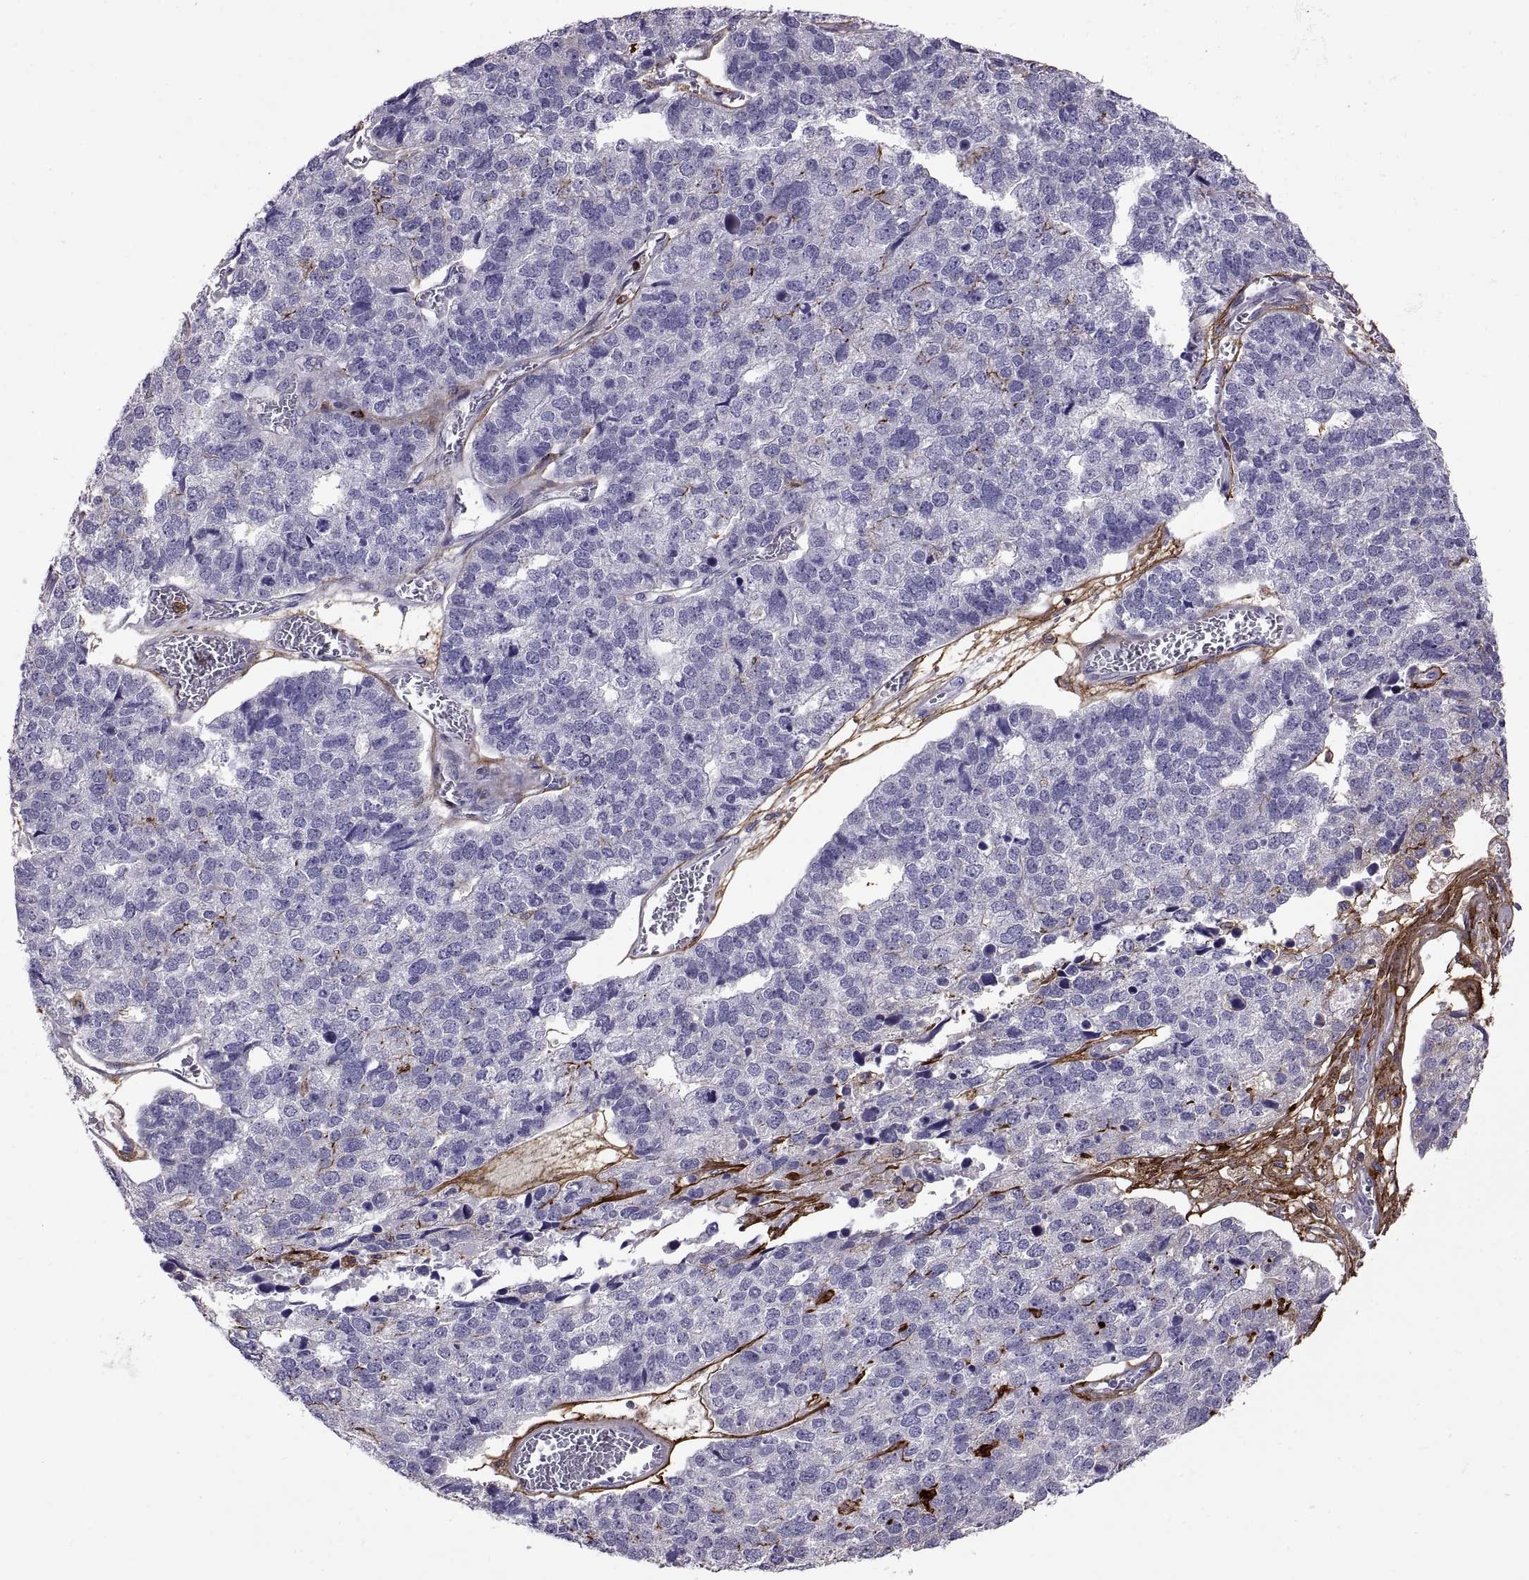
{"staining": {"intensity": "negative", "quantity": "none", "location": "none"}, "tissue": "stomach cancer", "cell_type": "Tumor cells", "image_type": "cancer", "snomed": [{"axis": "morphology", "description": "Adenocarcinoma, NOS"}, {"axis": "topography", "description": "Stomach"}], "caption": "Tumor cells are negative for protein expression in human stomach cancer.", "gene": "EMILIN2", "patient": {"sex": "male", "age": 69}}